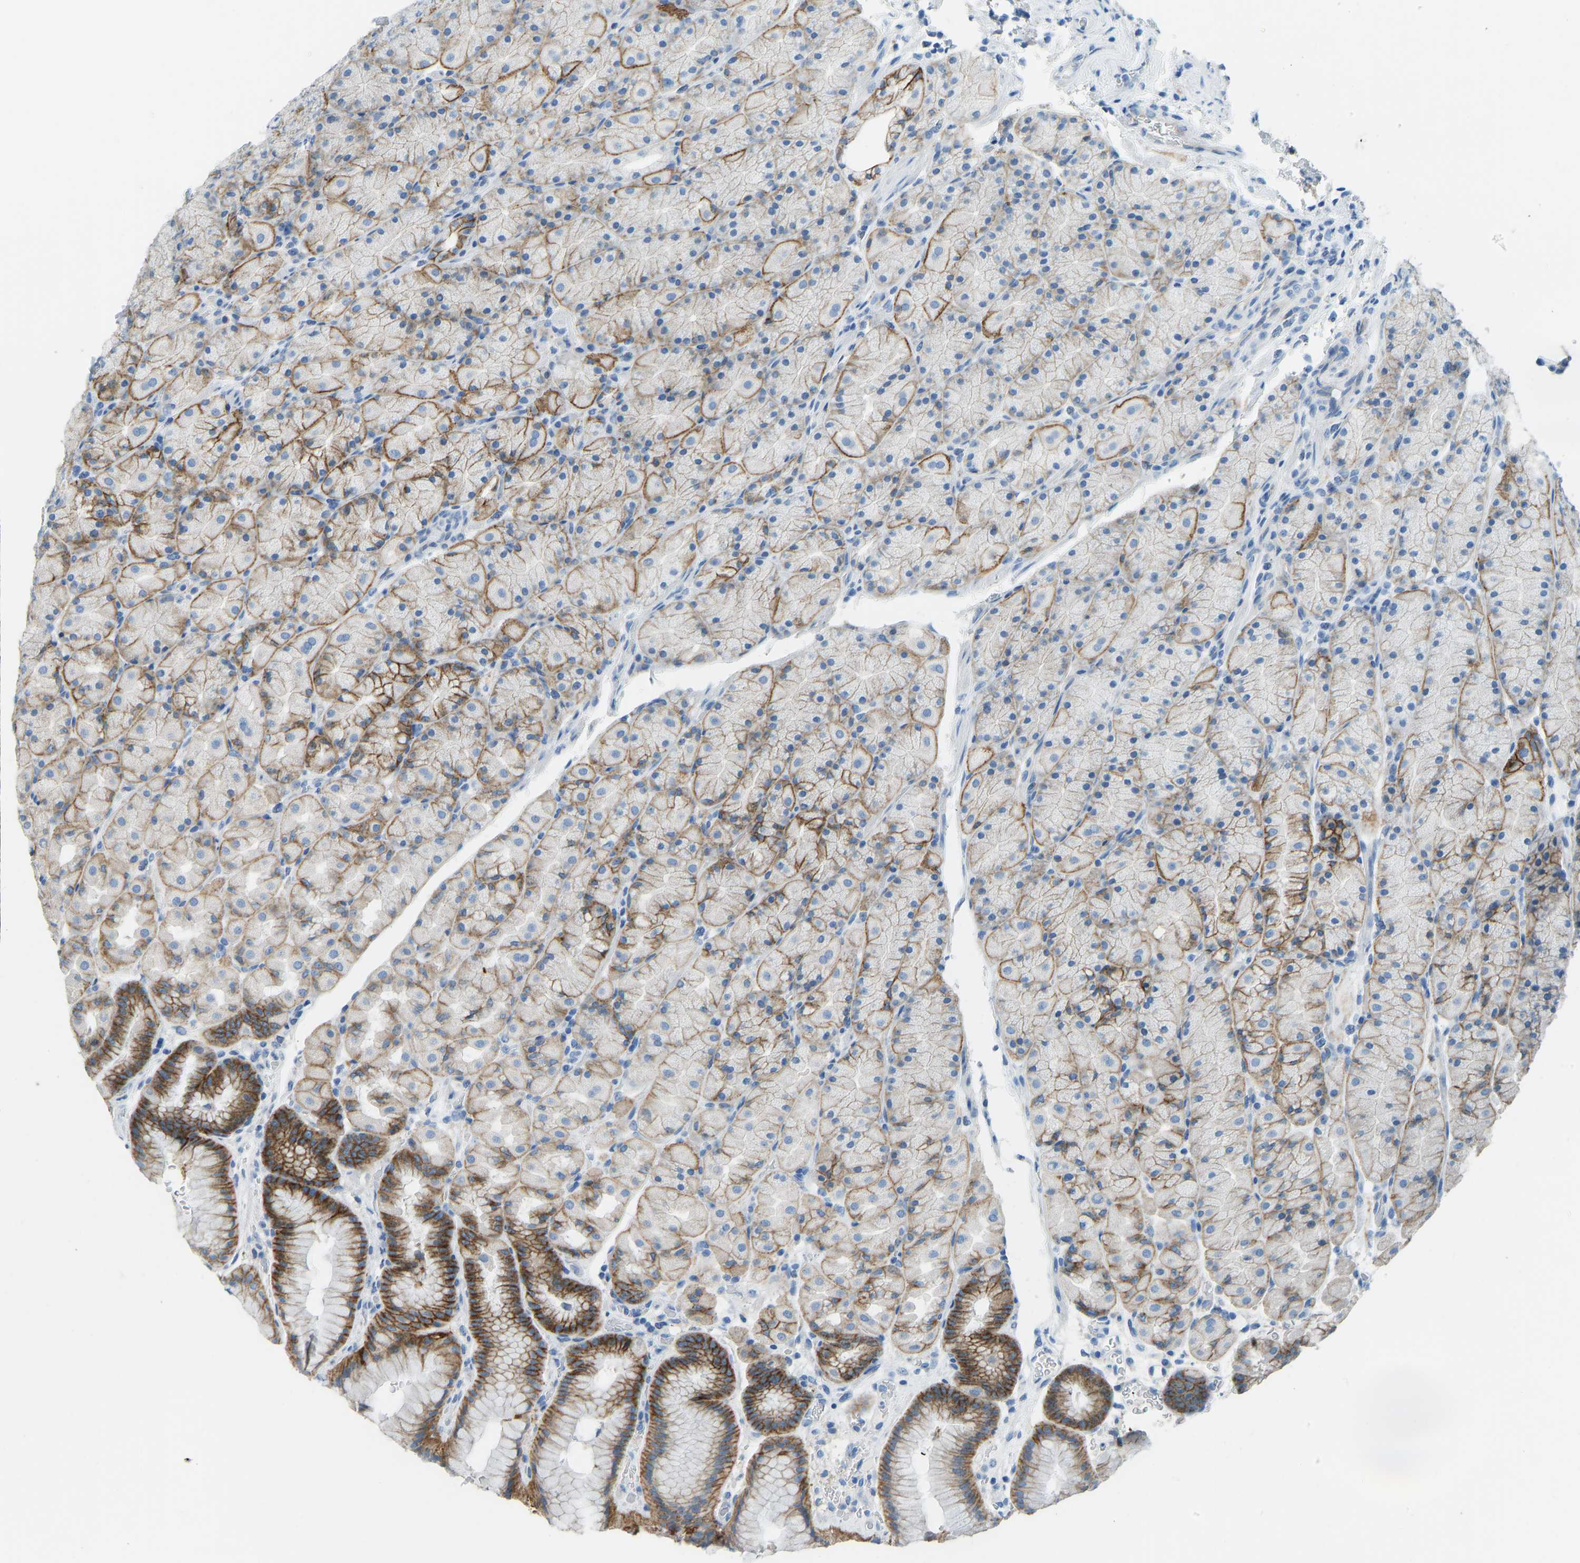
{"staining": {"intensity": "strong", "quantity": "25%-75%", "location": "cytoplasmic/membranous"}, "tissue": "stomach", "cell_type": "Glandular cells", "image_type": "normal", "snomed": [{"axis": "morphology", "description": "Normal tissue, NOS"}, {"axis": "morphology", "description": "Carcinoid, malignant, NOS"}, {"axis": "topography", "description": "Stomach, upper"}], "caption": "Immunohistochemical staining of unremarkable human stomach exhibits 25%-75% levels of strong cytoplasmic/membranous protein expression in about 25%-75% of glandular cells. (DAB IHC with brightfield microscopy, high magnification).", "gene": "ATP1A1", "patient": {"sex": "male", "age": 39}}